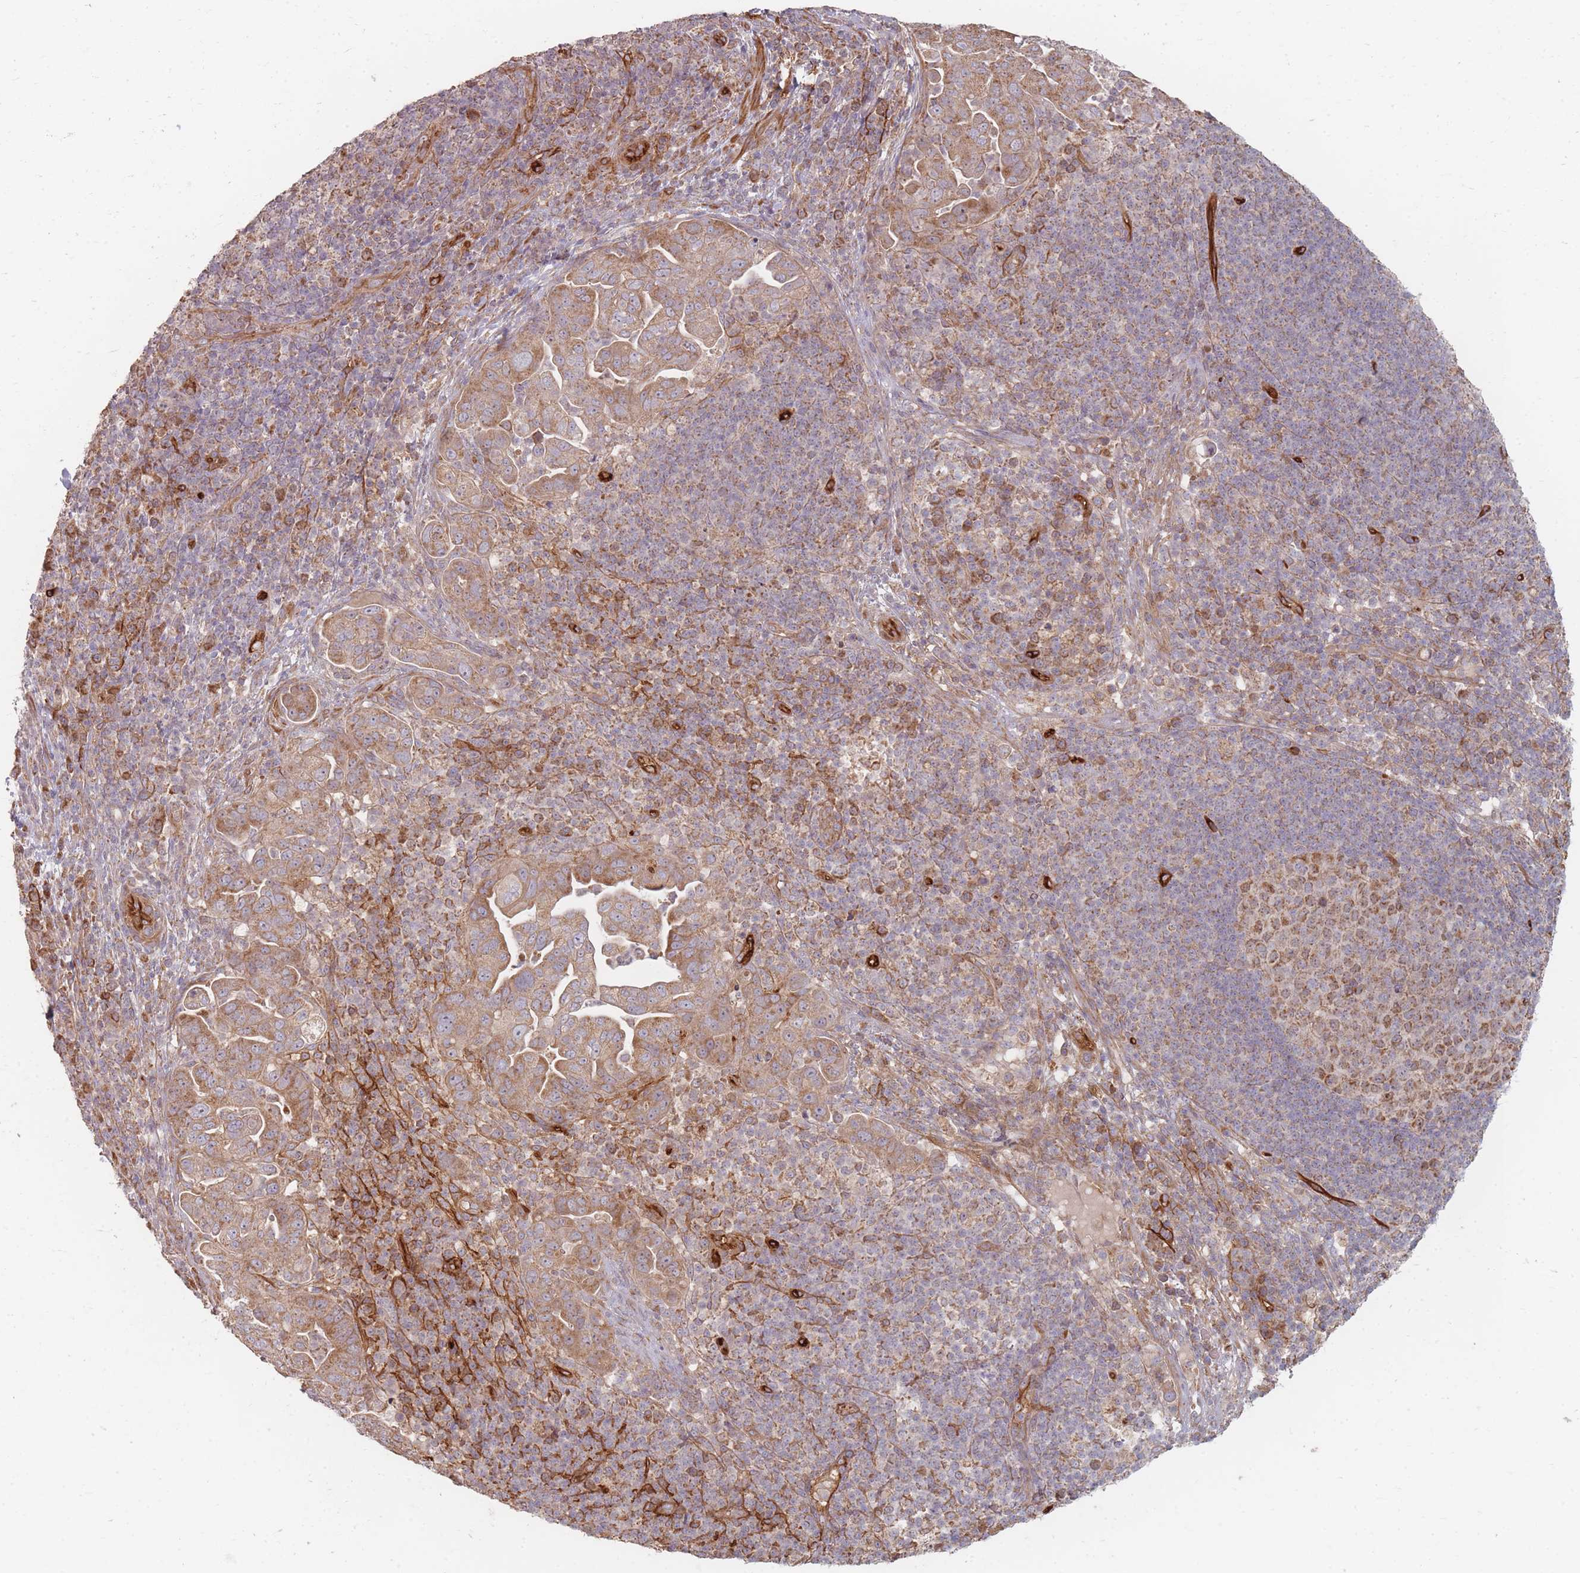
{"staining": {"intensity": "moderate", "quantity": ">75%", "location": "cytoplasmic/membranous"}, "tissue": "pancreatic cancer", "cell_type": "Tumor cells", "image_type": "cancer", "snomed": [{"axis": "morphology", "description": "Adenocarcinoma, NOS"}, {"axis": "topography", "description": "Pancreas"}], "caption": "About >75% of tumor cells in pancreatic cancer (adenocarcinoma) exhibit moderate cytoplasmic/membranous protein staining as visualized by brown immunohistochemical staining.", "gene": "MRPS6", "patient": {"sex": "female", "age": 63}}